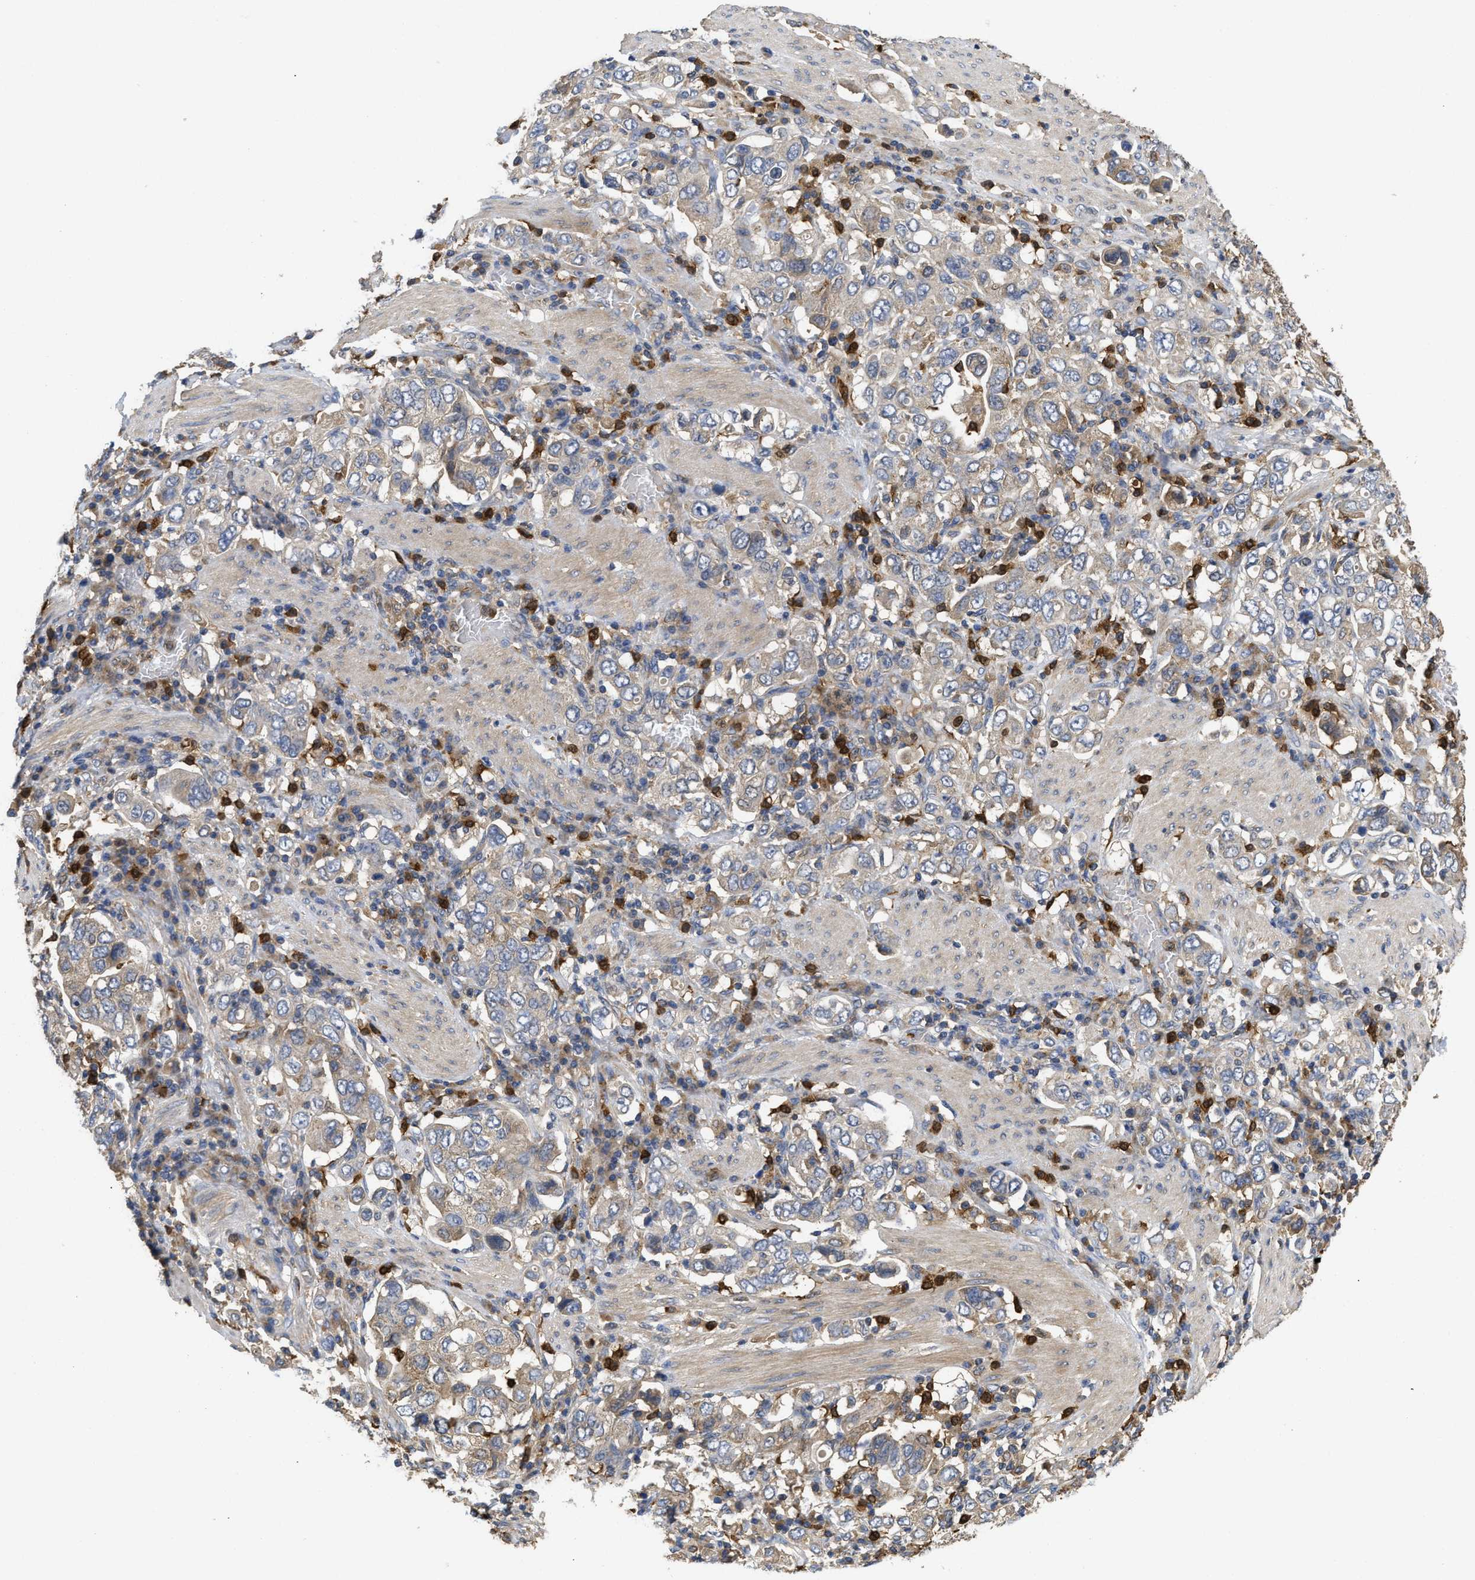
{"staining": {"intensity": "weak", "quantity": "<25%", "location": "cytoplasmic/membranous"}, "tissue": "stomach cancer", "cell_type": "Tumor cells", "image_type": "cancer", "snomed": [{"axis": "morphology", "description": "Adenocarcinoma, NOS"}, {"axis": "topography", "description": "Stomach, upper"}], "caption": "DAB immunohistochemical staining of human adenocarcinoma (stomach) shows no significant expression in tumor cells.", "gene": "RNF216", "patient": {"sex": "male", "age": 62}}